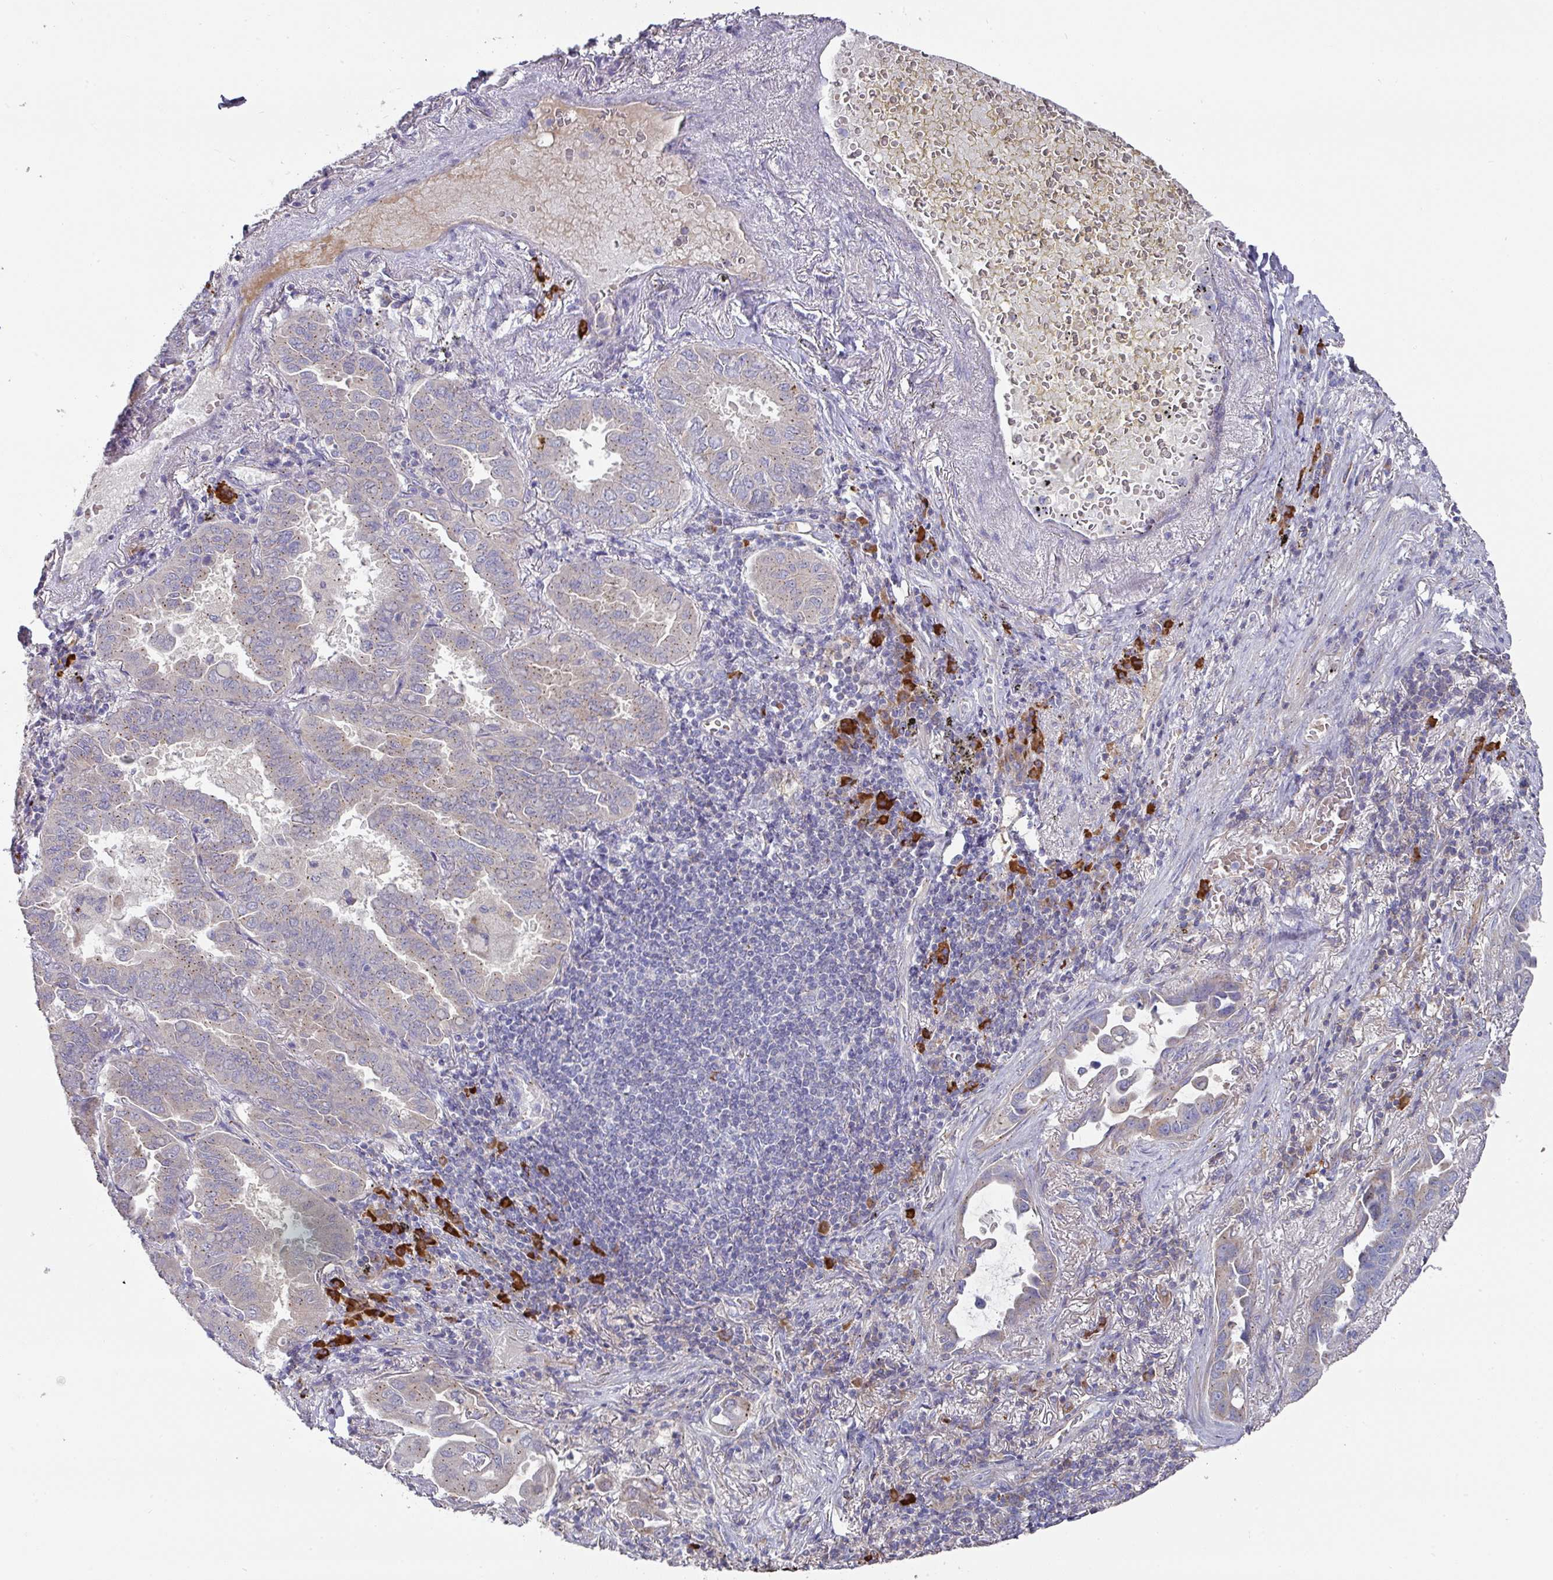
{"staining": {"intensity": "moderate", "quantity": "<25%", "location": "cytoplasmic/membranous"}, "tissue": "lung cancer", "cell_type": "Tumor cells", "image_type": "cancer", "snomed": [{"axis": "morphology", "description": "Adenocarcinoma, NOS"}, {"axis": "topography", "description": "Lung"}], "caption": "Immunohistochemical staining of lung cancer (adenocarcinoma) displays low levels of moderate cytoplasmic/membranous protein expression in approximately <25% of tumor cells.", "gene": "IL4R", "patient": {"sex": "male", "age": 64}}